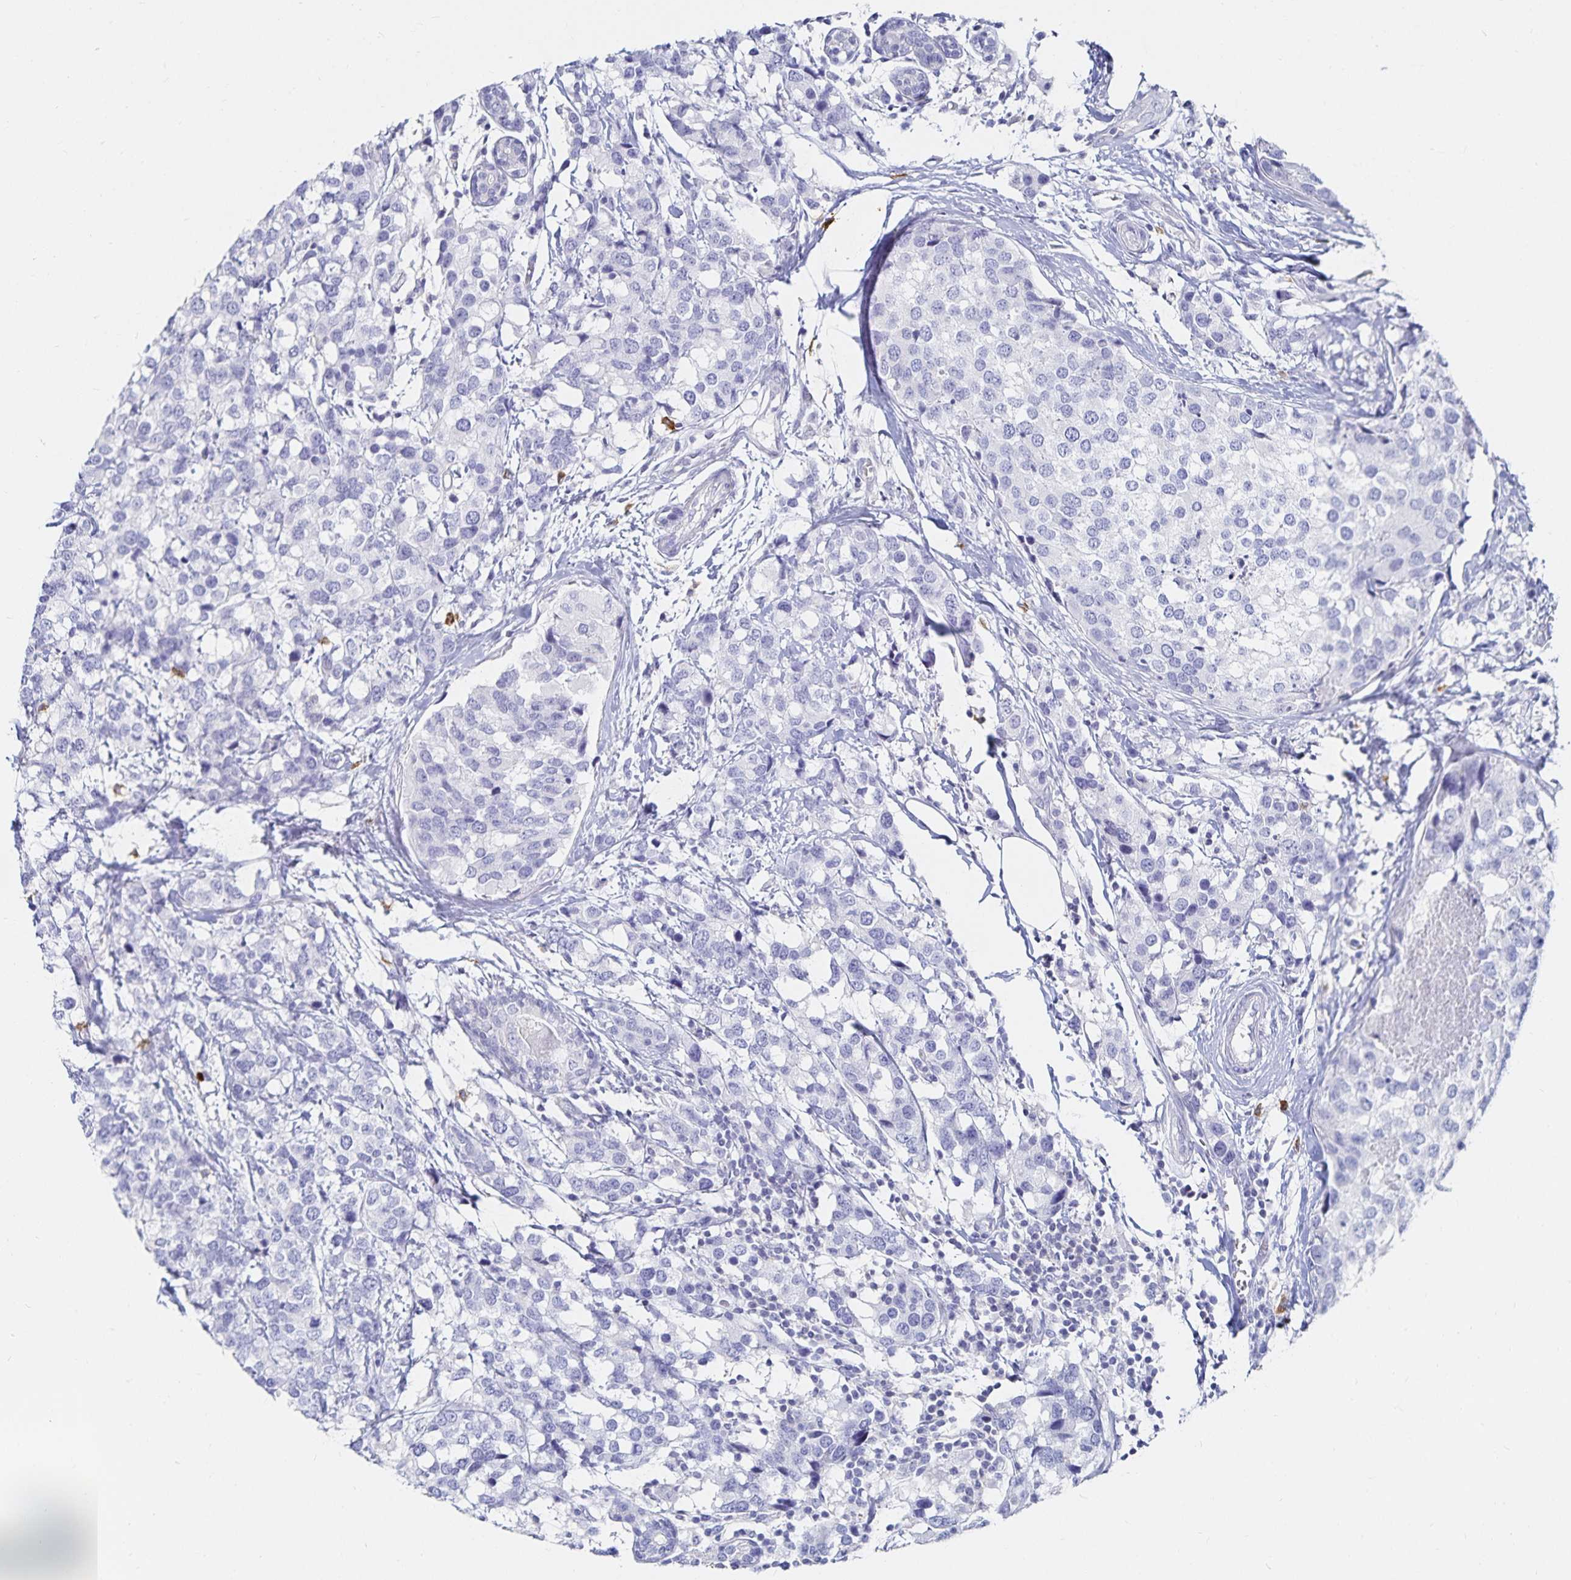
{"staining": {"intensity": "negative", "quantity": "none", "location": "none"}, "tissue": "breast cancer", "cell_type": "Tumor cells", "image_type": "cancer", "snomed": [{"axis": "morphology", "description": "Lobular carcinoma"}, {"axis": "topography", "description": "Breast"}], "caption": "A histopathology image of human breast cancer is negative for staining in tumor cells.", "gene": "TNIP1", "patient": {"sex": "female", "age": 59}}